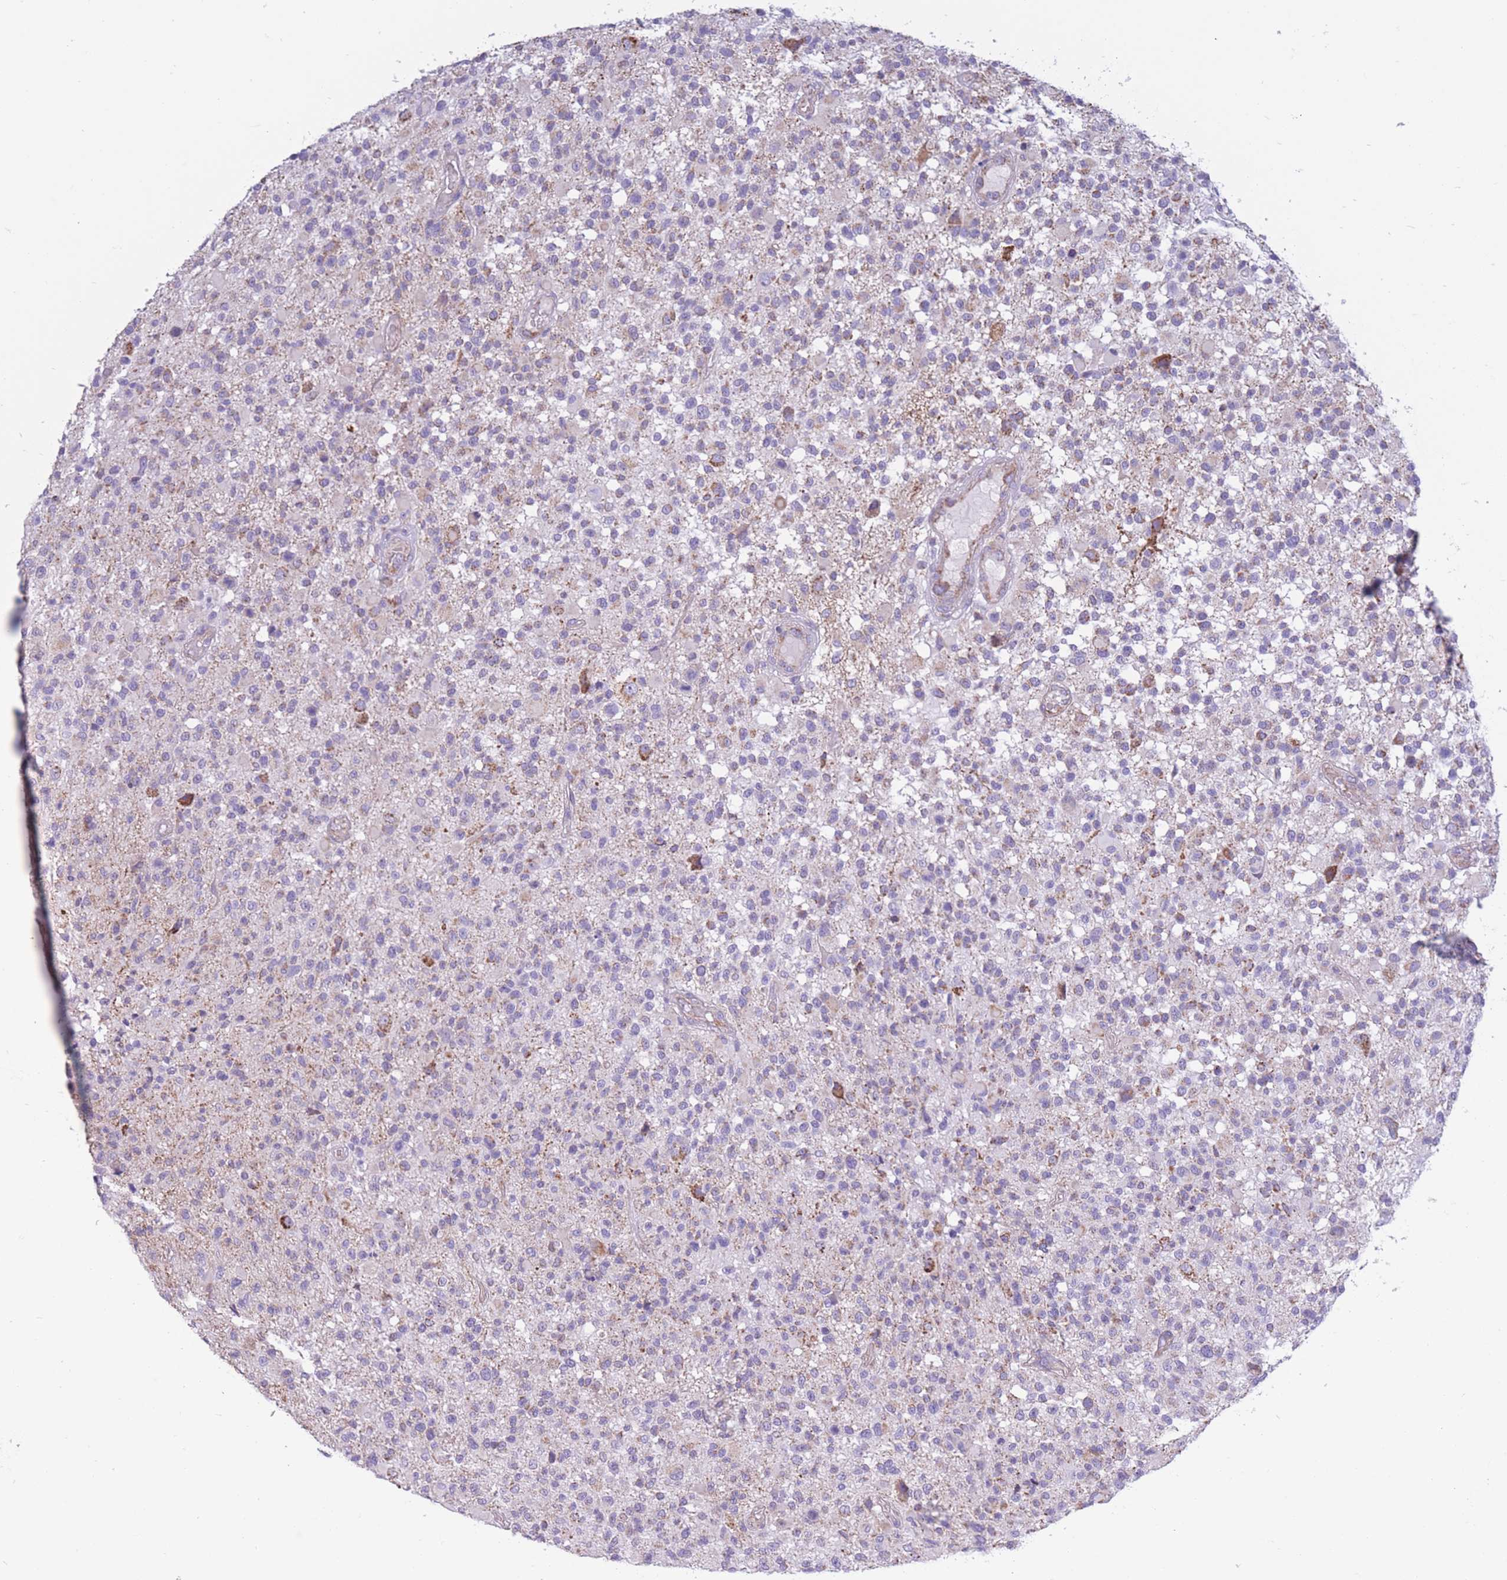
{"staining": {"intensity": "weak", "quantity": "25%-75%", "location": "cytoplasmic/membranous"}, "tissue": "glioma", "cell_type": "Tumor cells", "image_type": "cancer", "snomed": [{"axis": "morphology", "description": "Glioma, malignant, High grade"}, {"axis": "morphology", "description": "Glioblastoma, NOS"}, {"axis": "topography", "description": "Brain"}], "caption": "Immunohistochemical staining of human glioblastoma demonstrates low levels of weak cytoplasmic/membranous positivity in approximately 25%-75% of tumor cells. (DAB (3,3'-diaminobenzidine) = brown stain, brightfield microscopy at high magnification).", "gene": "PDHA1", "patient": {"sex": "male", "age": 60}}